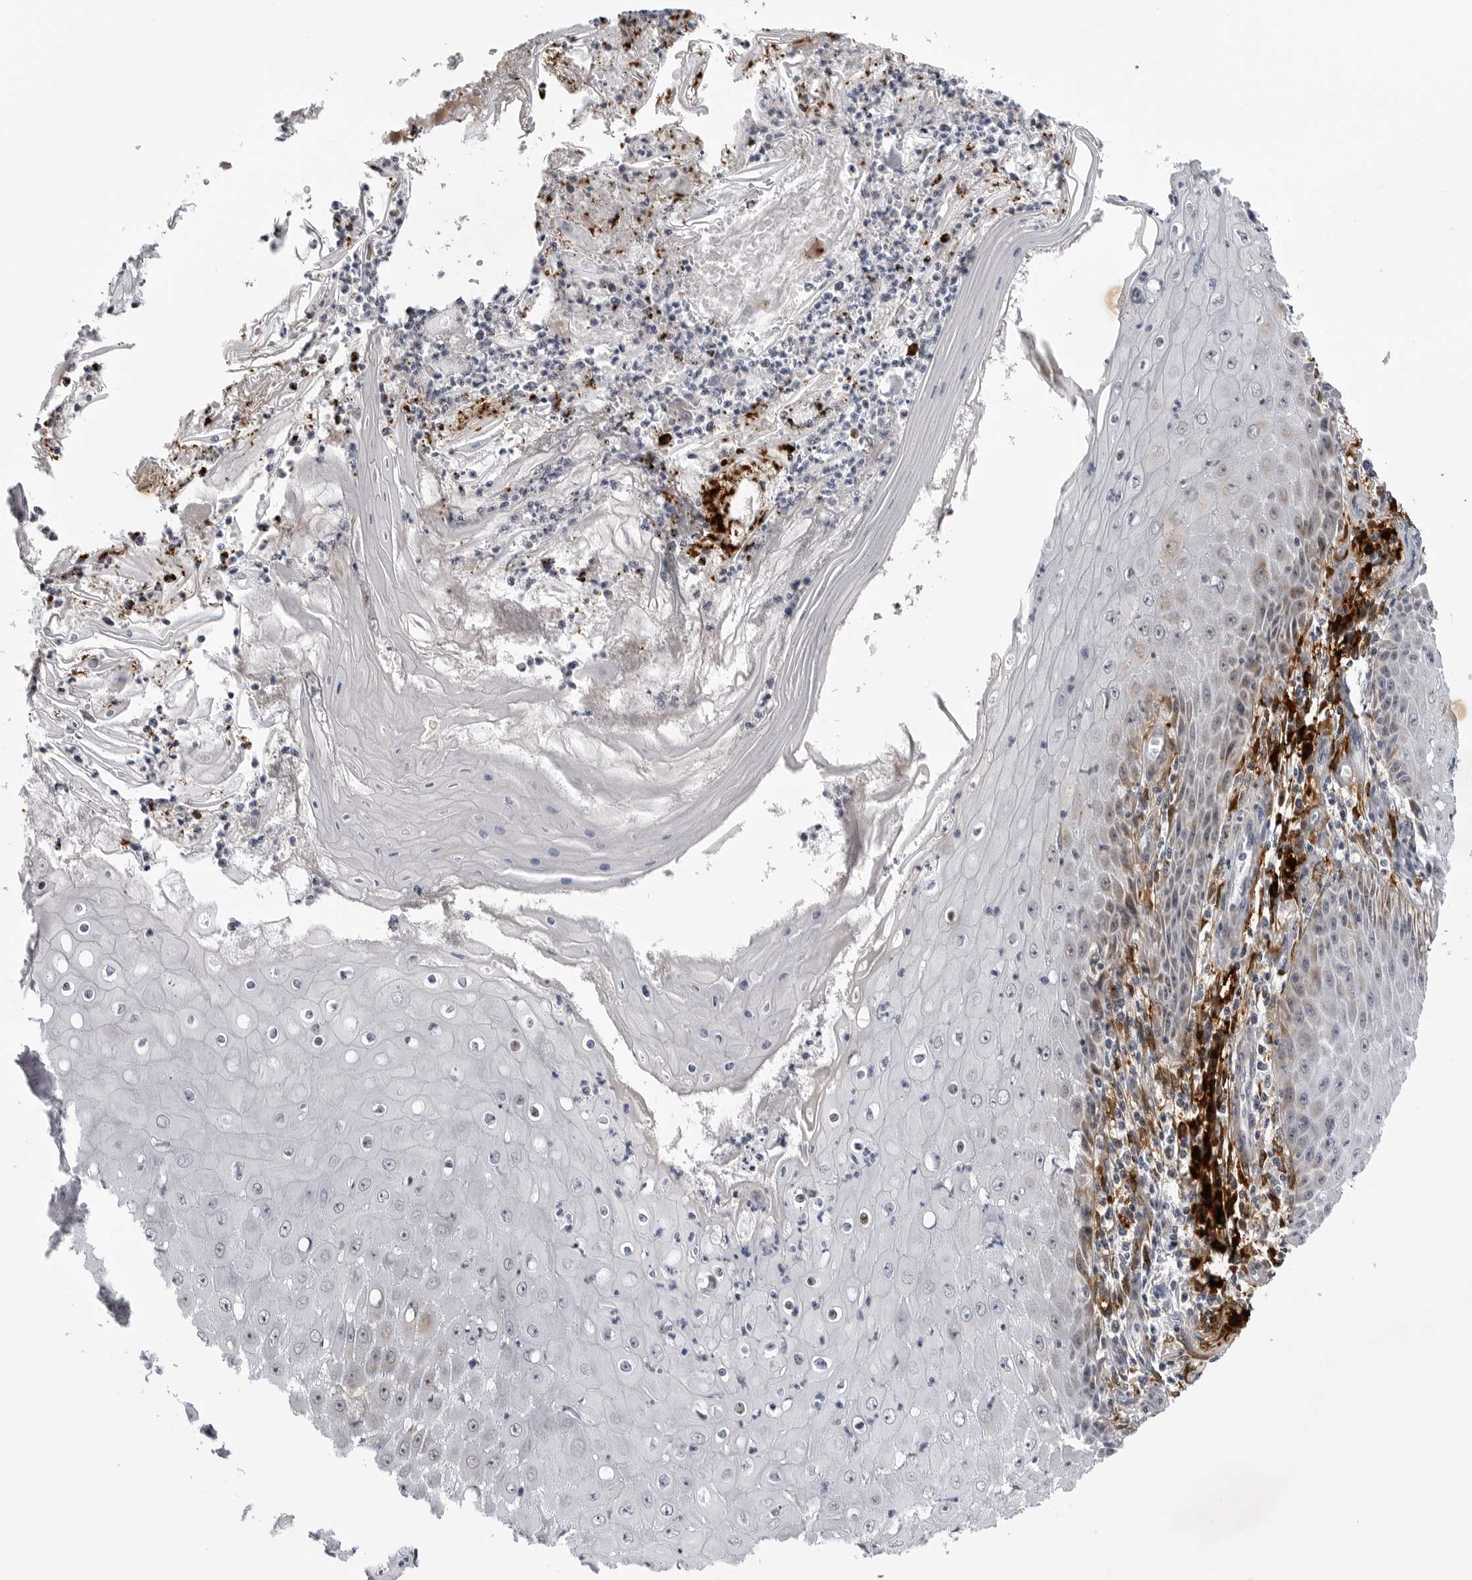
{"staining": {"intensity": "weak", "quantity": "<25%", "location": "cytoplasmic/membranous"}, "tissue": "skin cancer", "cell_type": "Tumor cells", "image_type": "cancer", "snomed": [{"axis": "morphology", "description": "Squamous cell carcinoma, NOS"}, {"axis": "topography", "description": "Skin"}], "caption": "Squamous cell carcinoma (skin) stained for a protein using immunohistochemistry reveals no staining tumor cells.", "gene": "CDK20", "patient": {"sex": "female", "age": 73}}